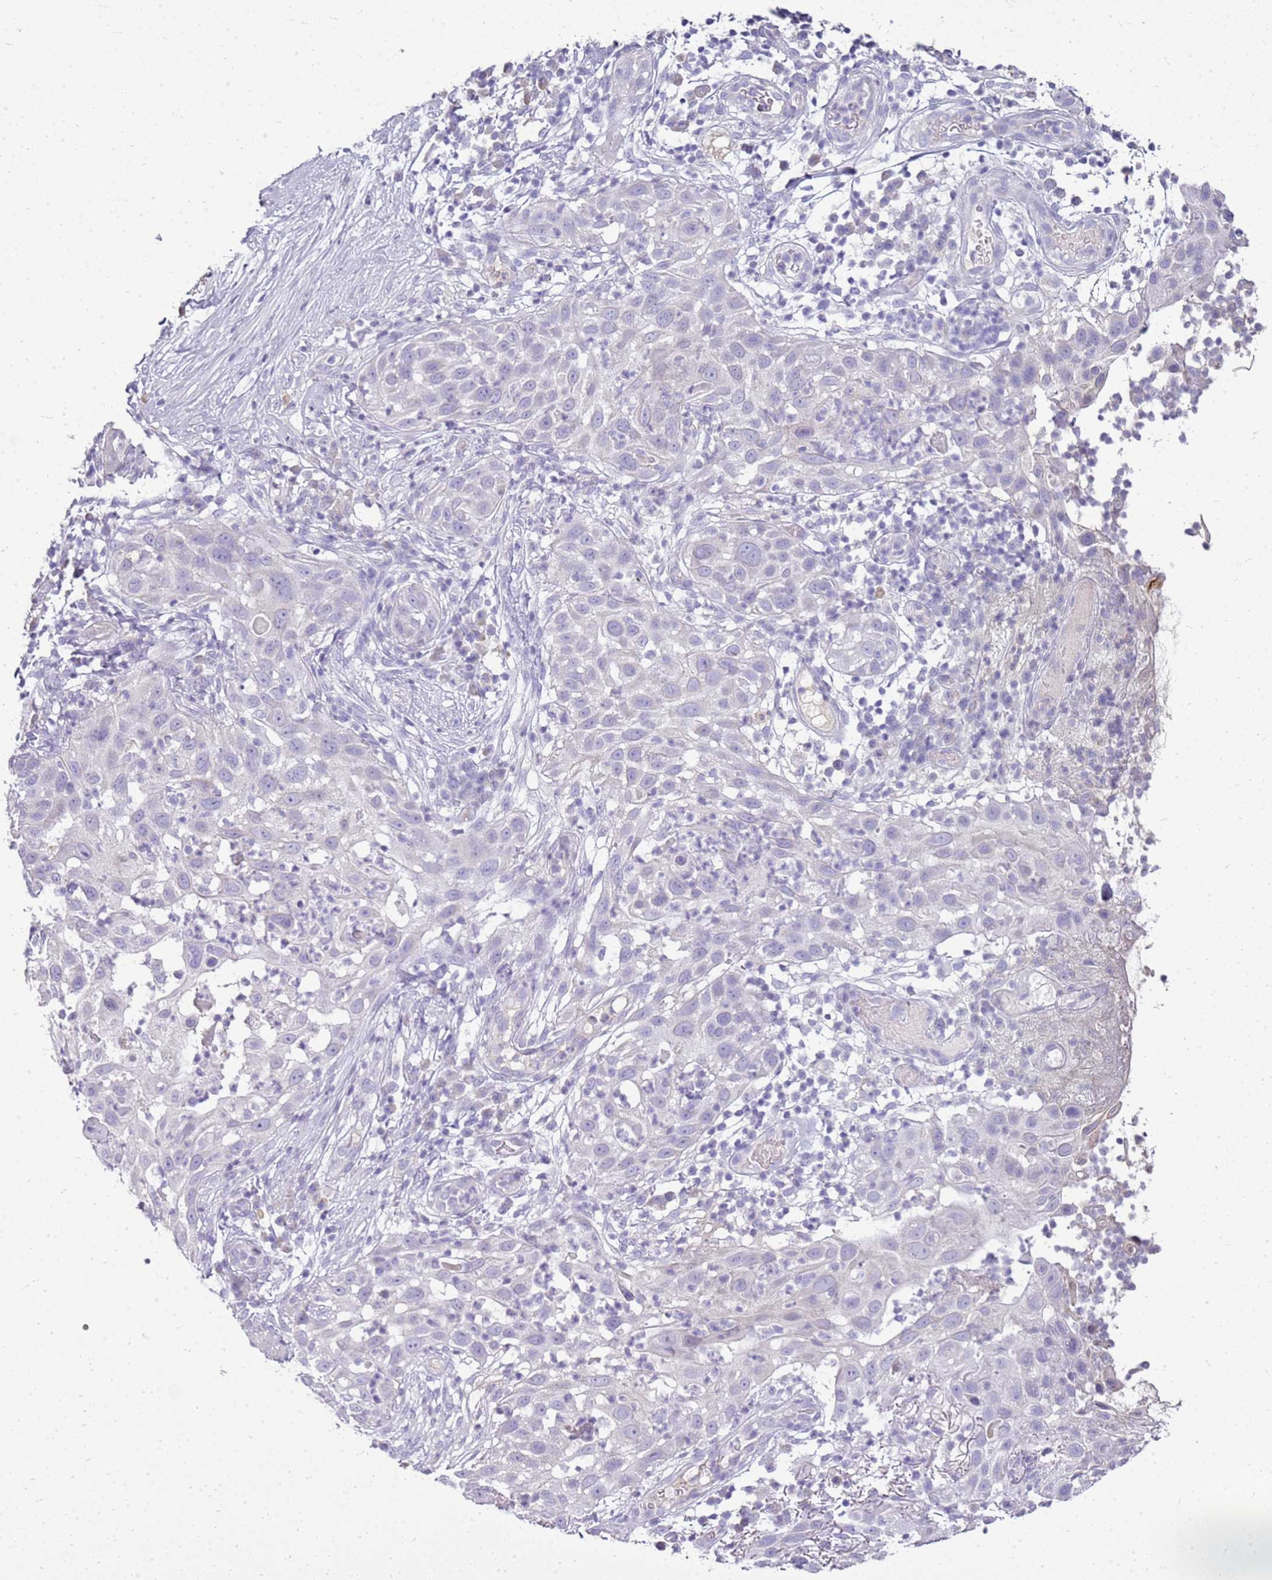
{"staining": {"intensity": "negative", "quantity": "none", "location": "none"}, "tissue": "skin cancer", "cell_type": "Tumor cells", "image_type": "cancer", "snomed": [{"axis": "morphology", "description": "Squamous cell carcinoma, NOS"}, {"axis": "topography", "description": "Skin"}], "caption": "A photomicrograph of human skin cancer is negative for staining in tumor cells.", "gene": "FABP2", "patient": {"sex": "female", "age": 44}}